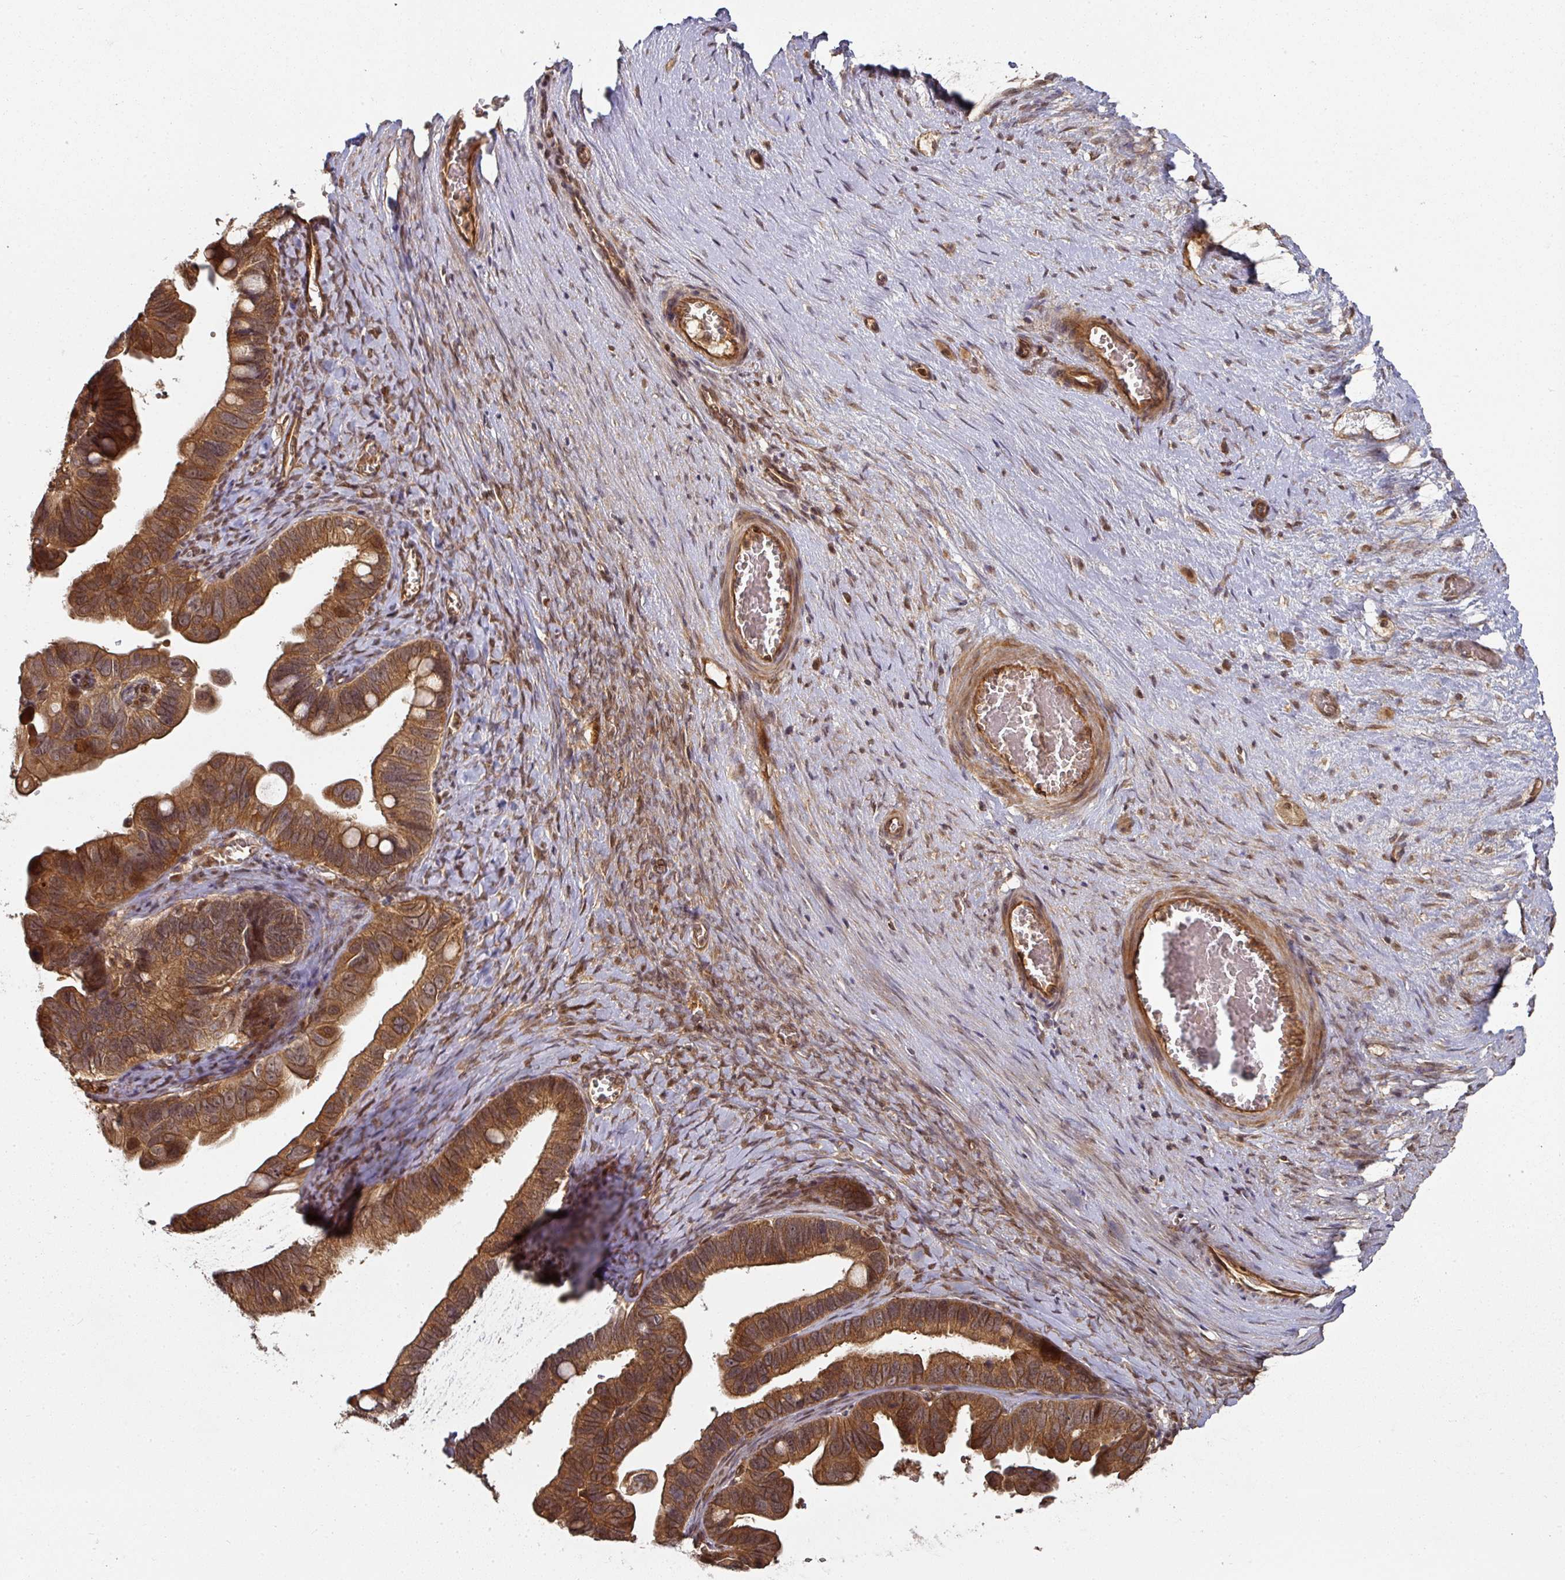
{"staining": {"intensity": "strong", "quantity": ">75%", "location": "cytoplasmic/membranous"}, "tissue": "ovarian cancer", "cell_type": "Tumor cells", "image_type": "cancer", "snomed": [{"axis": "morphology", "description": "Cystadenocarcinoma, serous, NOS"}, {"axis": "topography", "description": "Ovary"}], "caption": "Immunohistochemical staining of human serous cystadenocarcinoma (ovarian) demonstrates high levels of strong cytoplasmic/membranous positivity in approximately >75% of tumor cells.", "gene": "EIF4EBP2", "patient": {"sex": "female", "age": 56}}